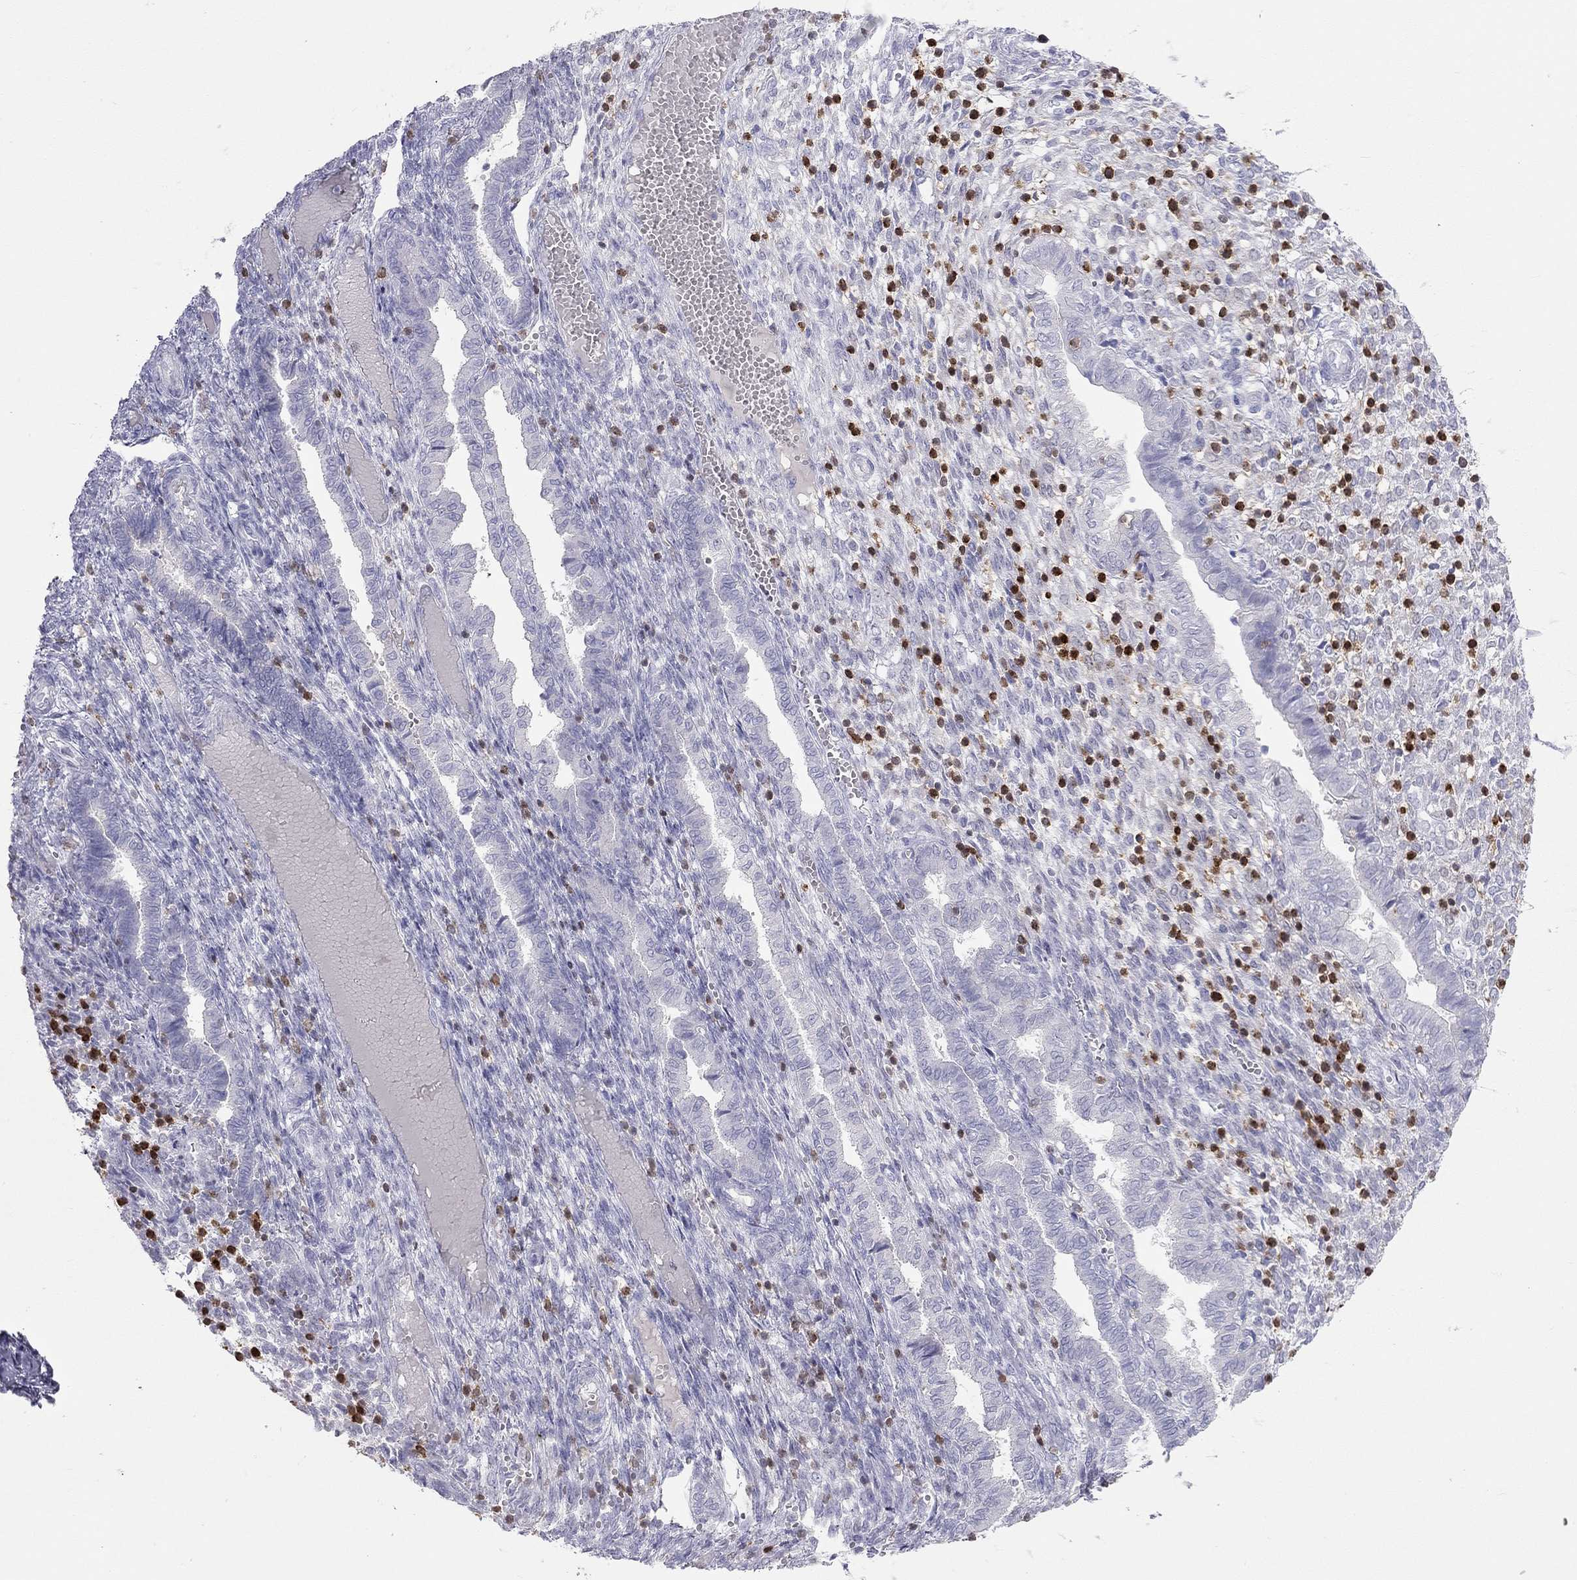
{"staining": {"intensity": "negative", "quantity": "none", "location": "none"}, "tissue": "endometrium", "cell_type": "Cells in endometrial stroma", "image_type": "normal", "snomed": [{"axis": "morphology", "description": "Normal tissue, NOS"}, {"axis": "topography", "description": "Endometrium"}], "caption": "IHC histopathology image of normal endometrium: endometrium stained with DAB (3,3'-diaminobenzidine) demonstrates no significant protein expression in cells in endometrial stroma.", "gene": "SH2D2A", "patient": {"sex": "female", "age": 43}}